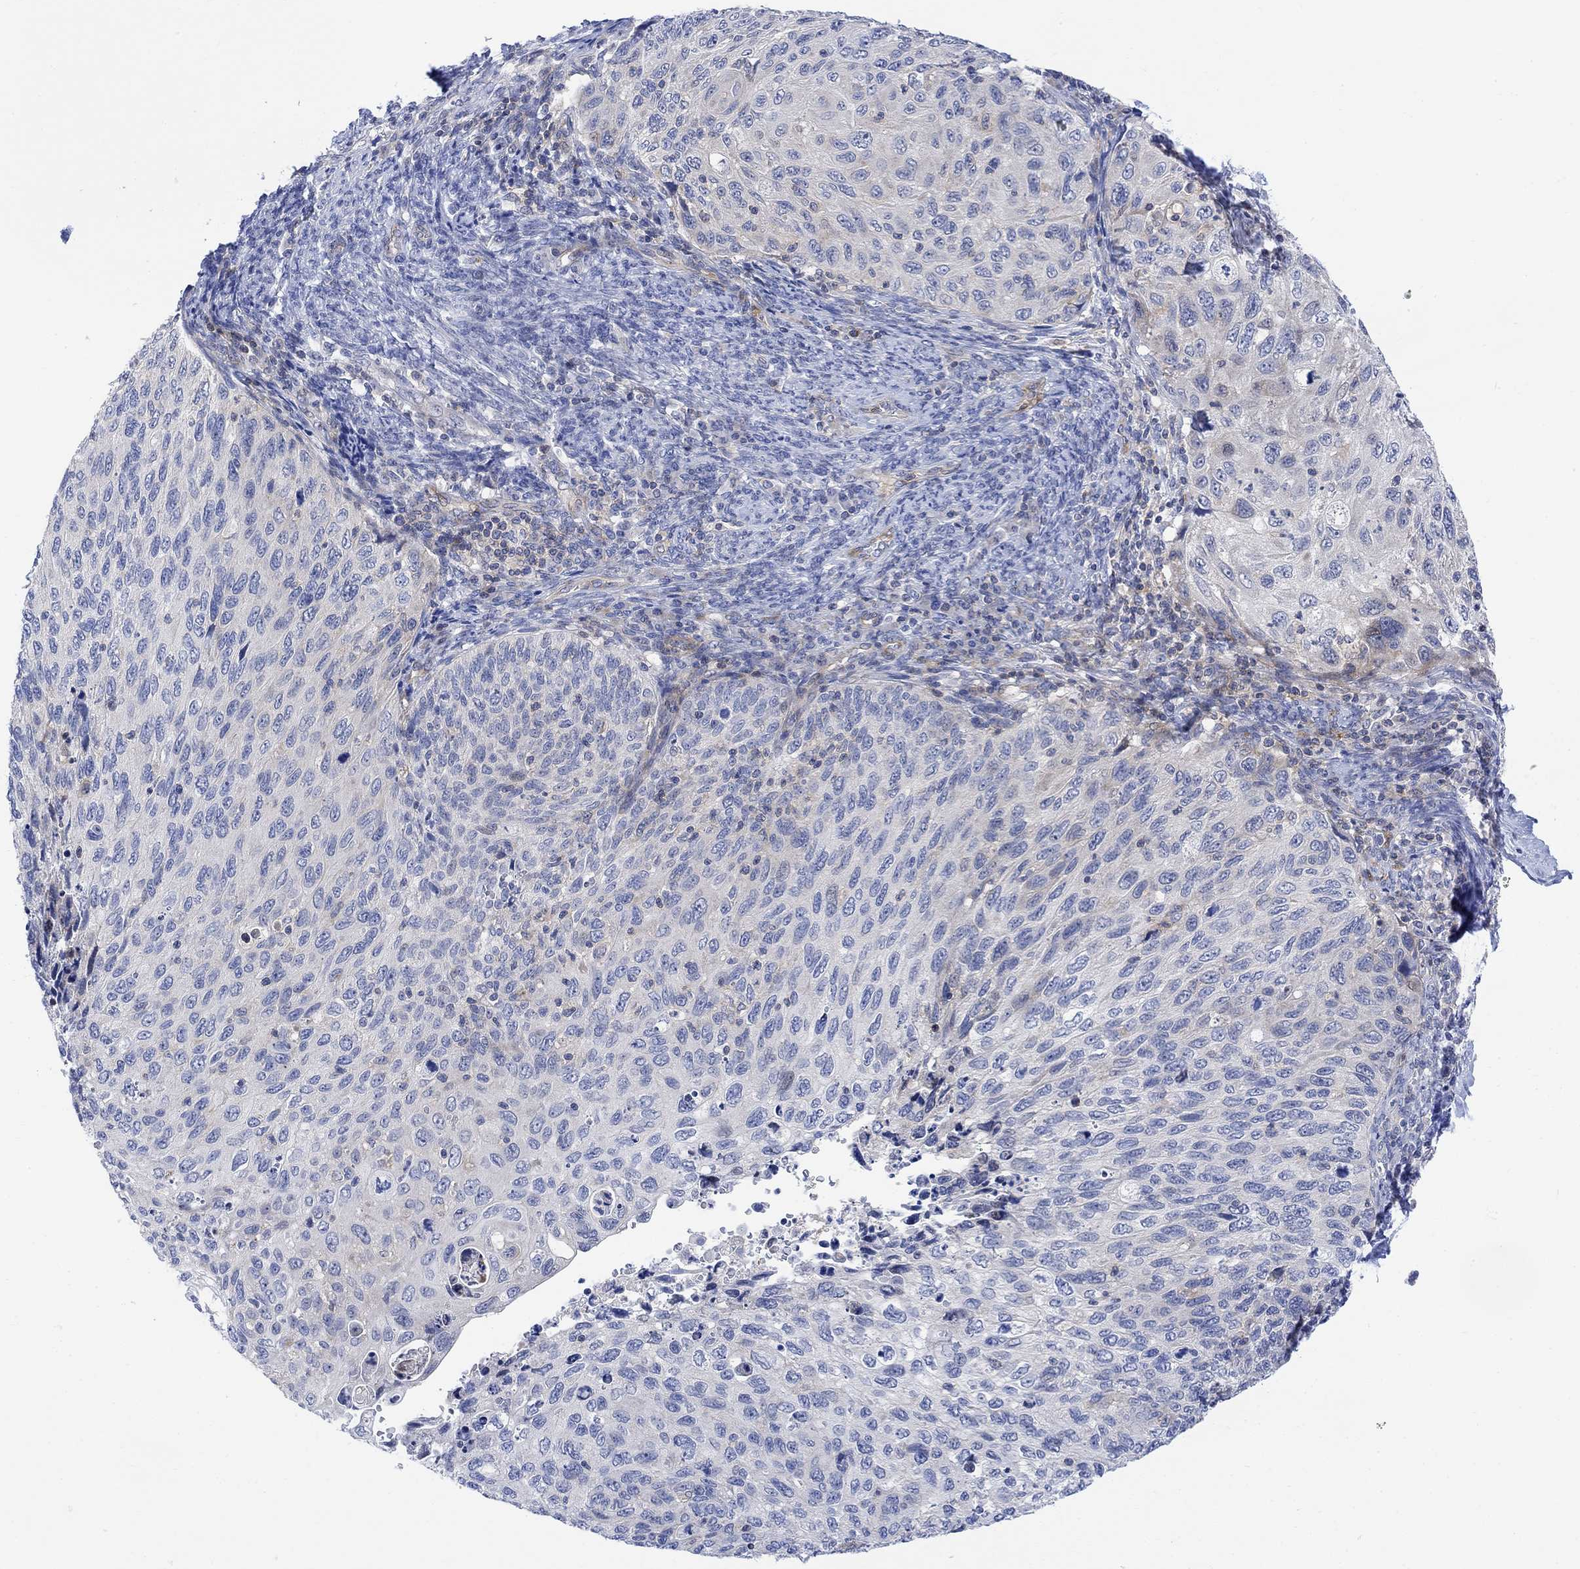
{"staining": {"intensity": "negative", "quantity": "none", "location": "none"}, "tissue": "cervical cancer", "cell_type": "Tumor cells", "image_type": "cancer", "snomed": [{"axis": "morphology", "description": "Squamous cell carcinoma, NOS"}, {"axis": "topography", "description": "Cervix"}], "caption": "Tumor cells show no significant positivity in squamous cell carcinoma (cervical). (DAB immunohistochemistry (IHC) with hematoxylin counter stain).", "gene": "ARSK", "patient": {"sex": "female", "age": 70}}